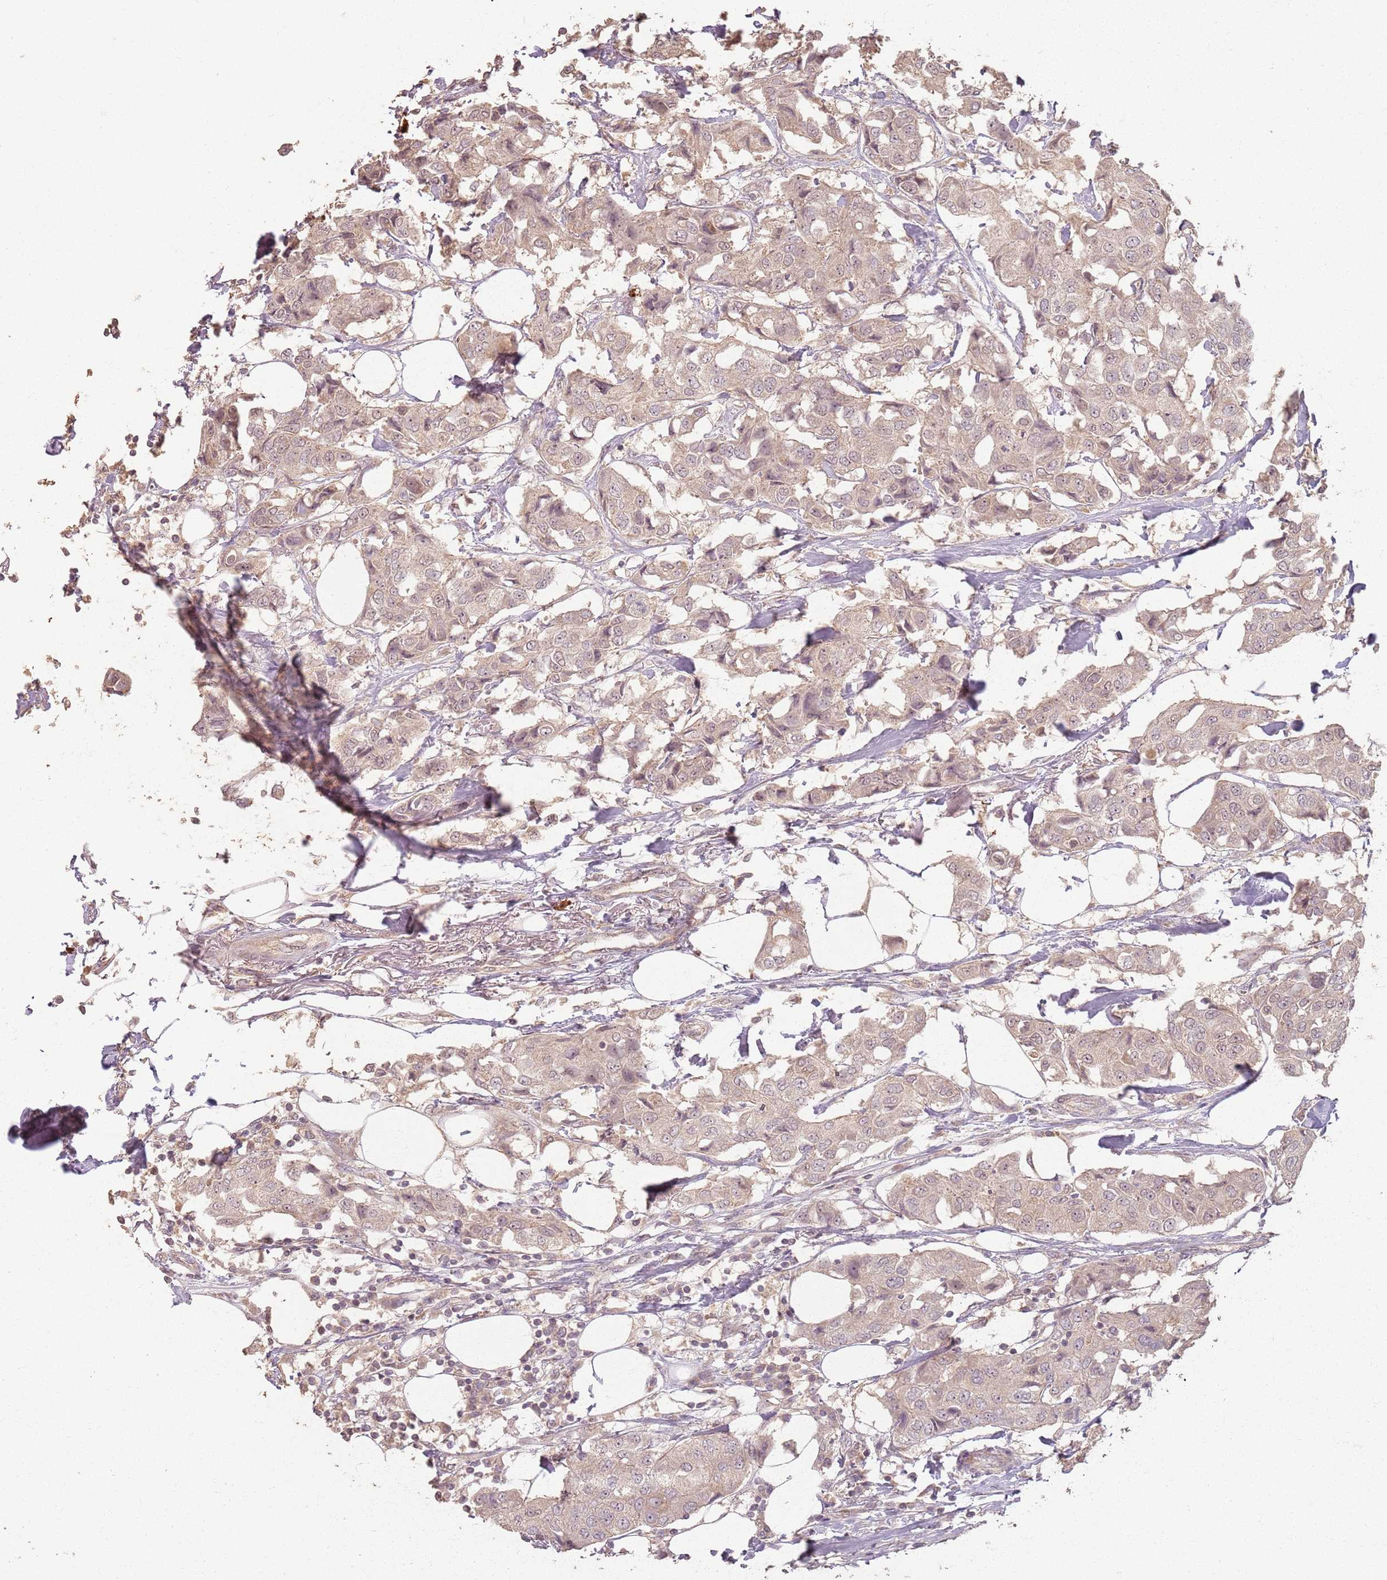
{"staining": {"intensity": "weak", "quantity": "25%-75%", "location": "cytoplasmic/membranous"}, "tissue": "breast cancer", "cell_type": "Tumor cells", "image_type": "cancer", "snomed": [{"axis": "morphology", "description": "Duct carcinoma"}, {"axis": "topography", "description": "Breast"}], "caption": "Approximately 25%-75% of tumor cells in human breast infiltrating ductal carcinoma exhibit weak cytoplasmic/membranous protein positivity as visualized by brown immunohistochemical staining.", "gene": "CCDC168", "patient": {"sex": "female", "age": 80}}